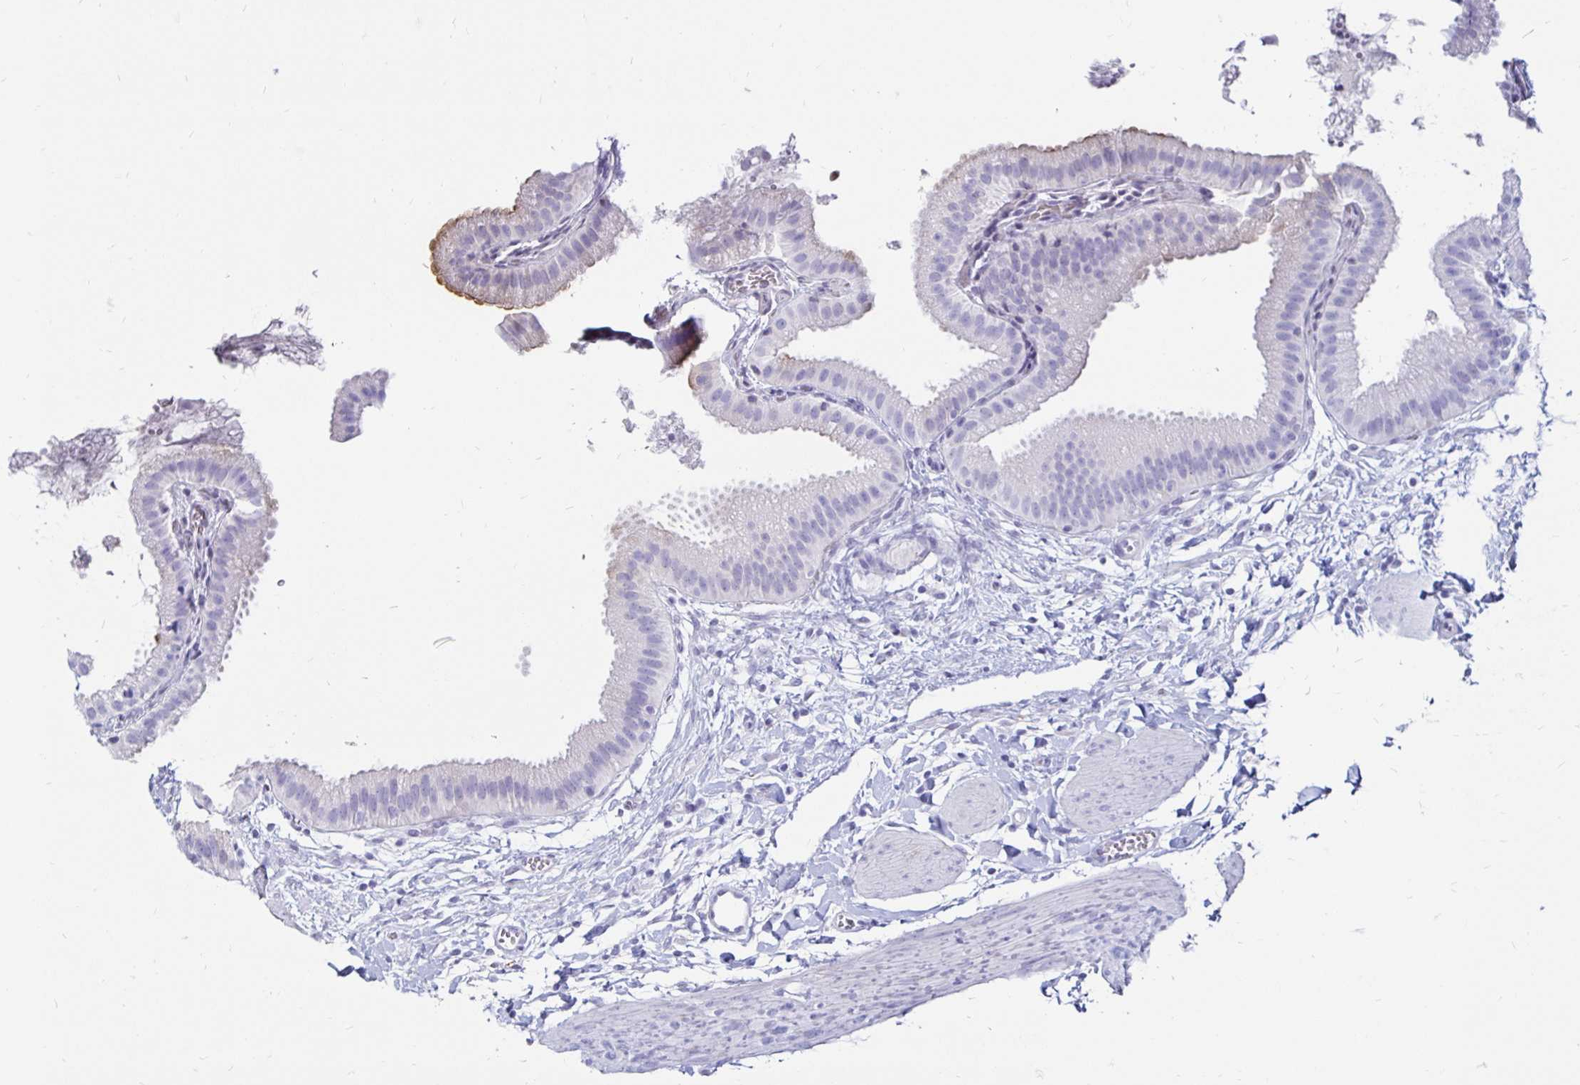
{"staining": {"intensity": "negative", "quantity": "none", "location": "none"}, "tissue": "gallbladder", "cell_type": "Glandular cells", "image_type": "normal", "snomed": [{"axis": "morphology", "description": "Normal tissue, NOS"}, {"axis": "topography", "description": "Gallbladder"}], "caption": "Immunohistochemical staining of unremarkable gallbladder shows no significant positivity in glandular cells. Brightfield microscopy of immunohistochemistry stained with DAB (3,3'-diaminobenzidine) (brown) and hematoxylin (blue), captured at high magnification.", "gene": "TIMP1", "patient": {"sex": "female", "age": 63}}